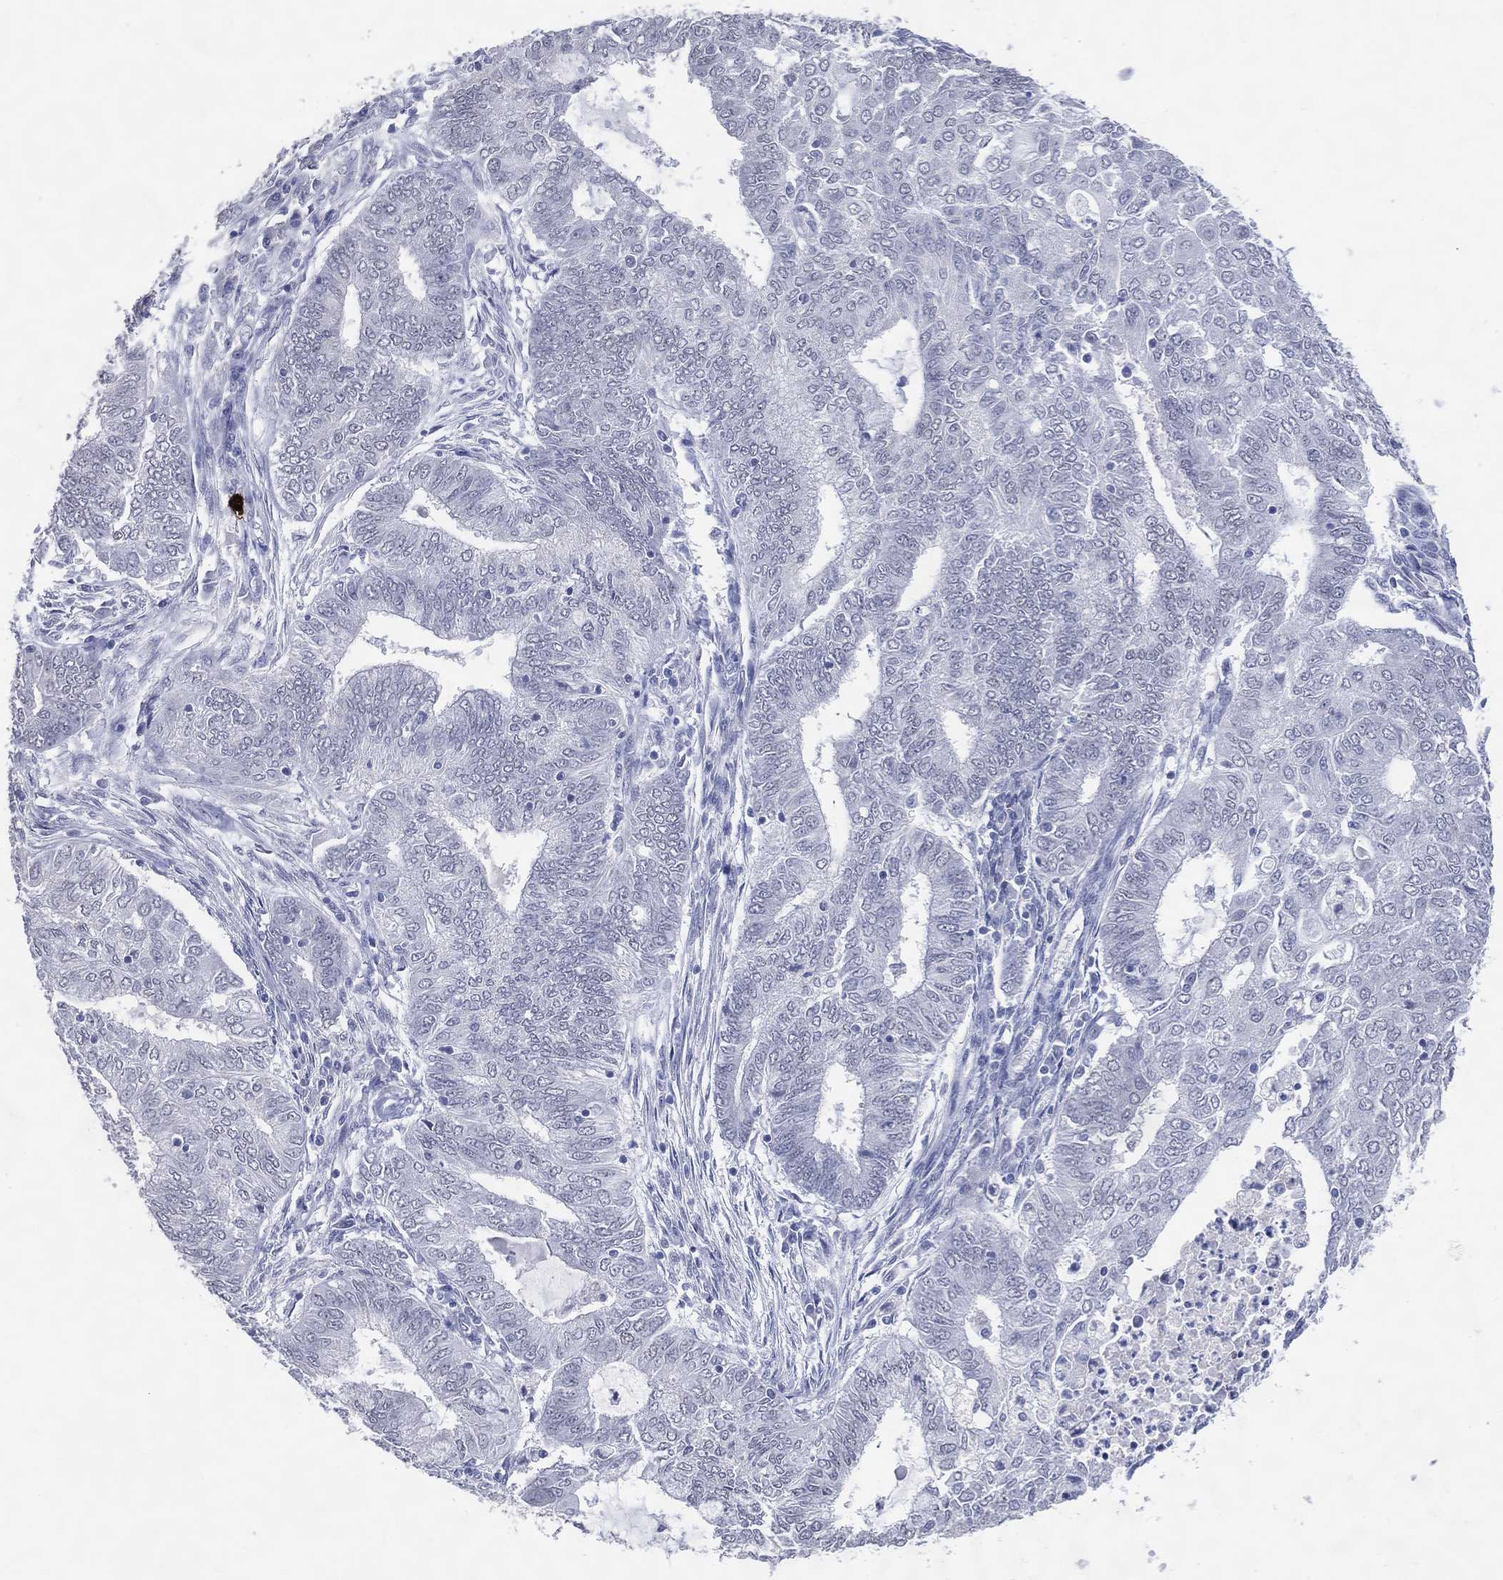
{"staining": {"intensity": "negative", "quantity": "none", "location": "none"}, "tissue": "endometrial cancer", "cell_type": "Tumor cells", "image_type": "cancer", "snomed": [{"axis": "morphology", "description": "Adenocarcinoma, NOS"}, {"axis": "topography", "description": "Endometrium"}], "caption": "Immunohistochemistry (IHC) image of human adenocarcinoma (endometrial) stained for a protein (brown), which reveals no expression in tumor cells.", "gene": "CFAP58", "patient": {"sex": "female", "age": 62}}